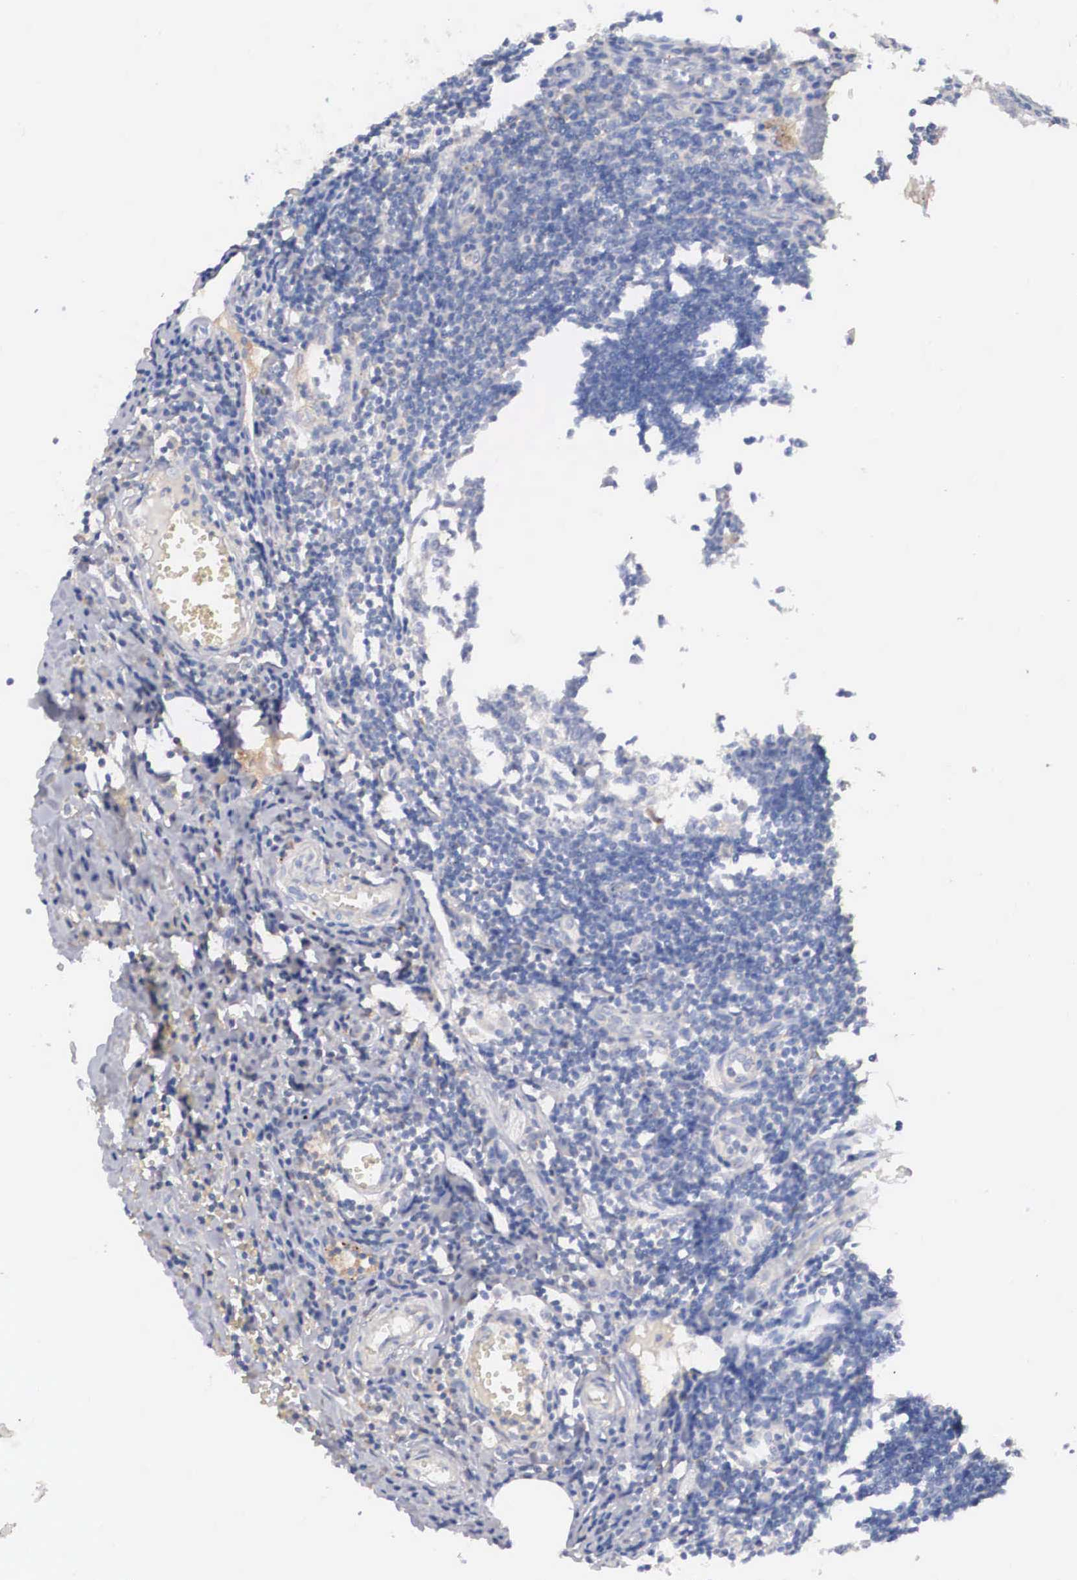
{"staining": {"intensity": "negative", "quantity": "none", "location": "none"}, "tissue": "appendix", "cell_type": "Glandular cells", "image_type": "normal", "snomed": [{"axis": "morphology", "description": "Normal tissue, NOS"}, {"axis": "topography", "description": "Appendix"}], "caption": "Glandular cells are negative for brown protein staining in benign appendix.", "gene": "ABHD4", "patient": {"sex": "female", "age": 19}}